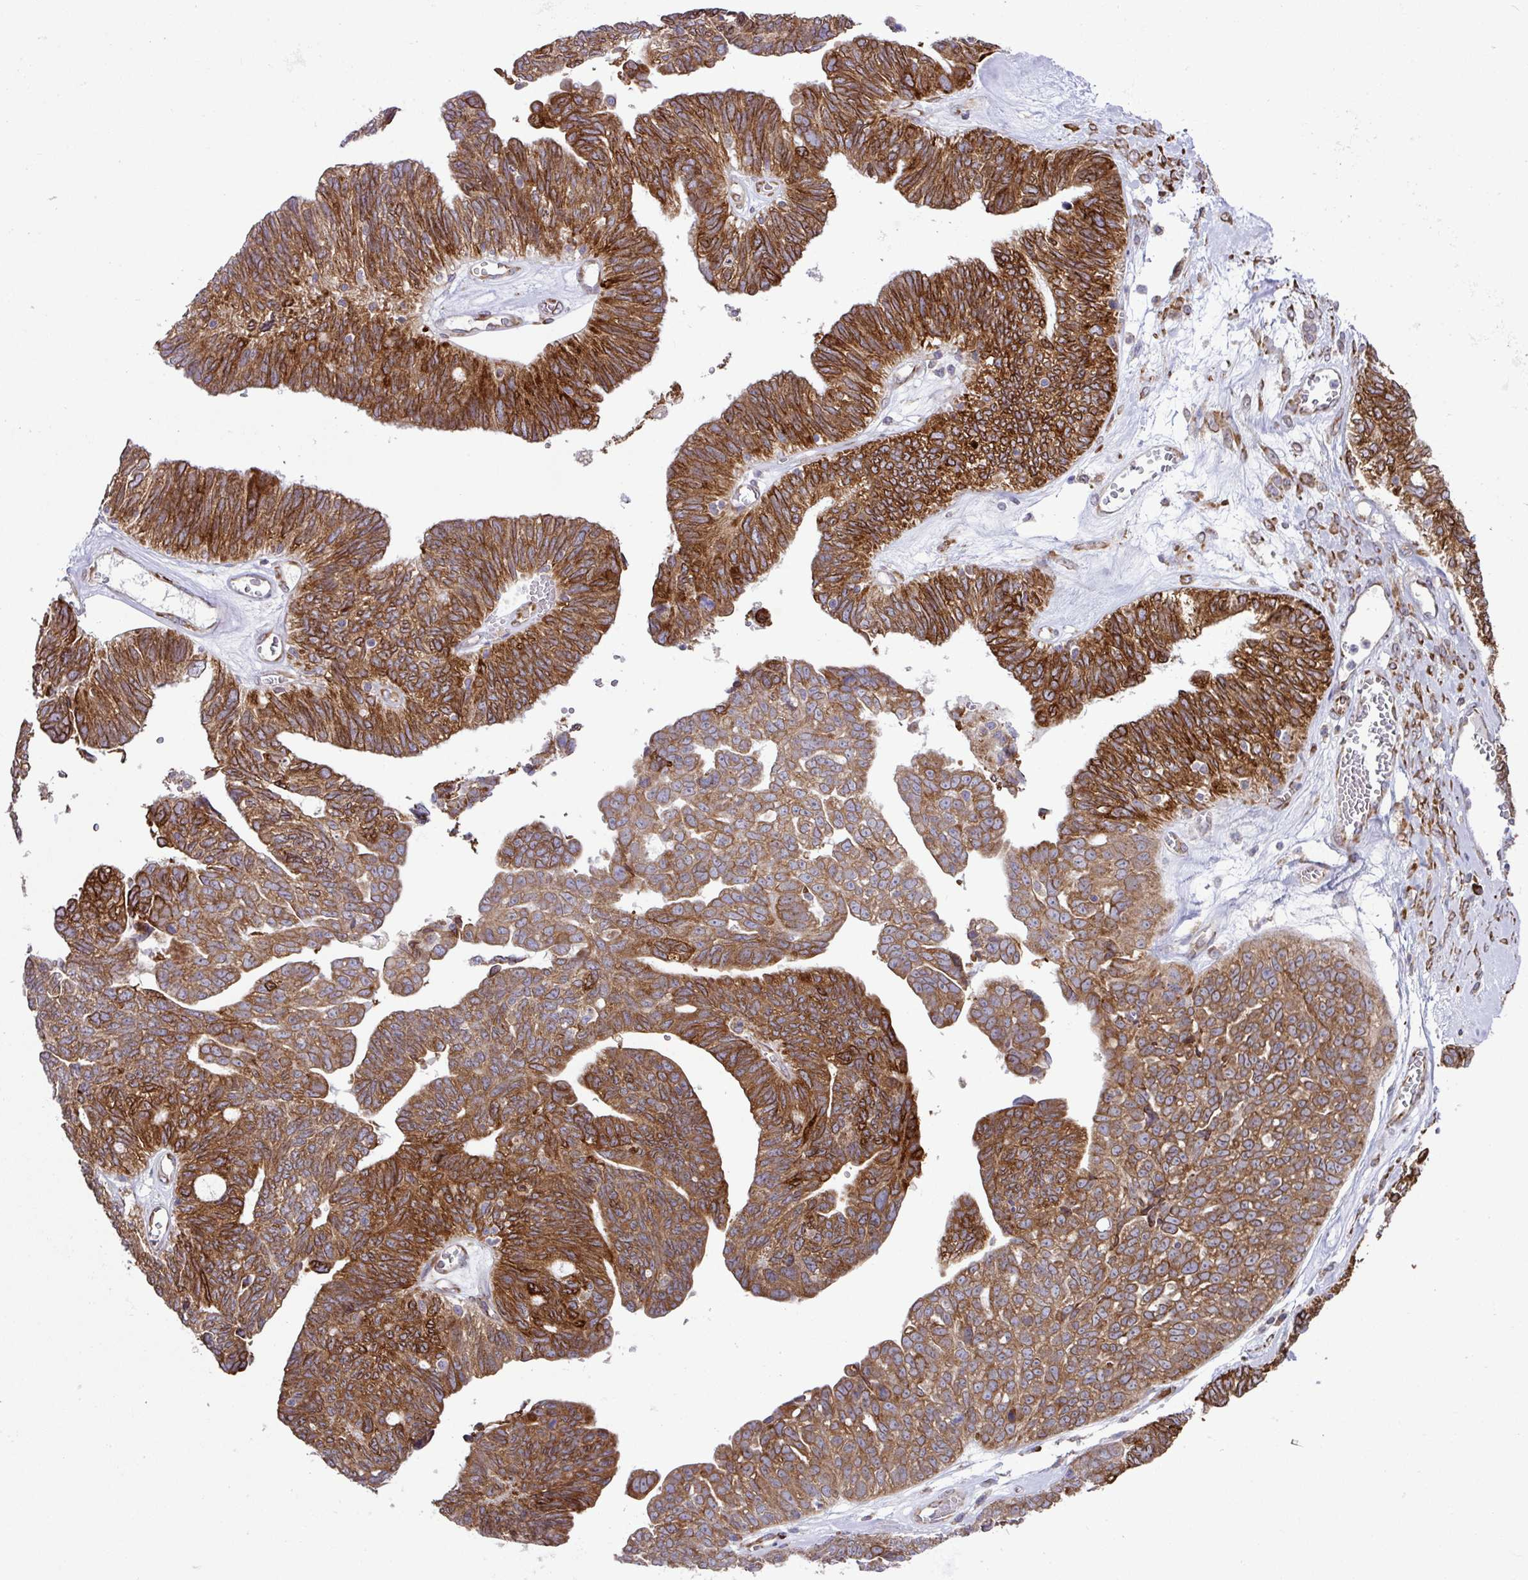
{"staining": {"intensity": "strong", "quantity": ">75%", "location": "cytoplasmic/membranous"}, "tissue": "ovarian cancer", "cell_type": "Tumor cells", "image_type": "cancer", "snomed": [{"axis": "morphology", "description": "Cystadenocarcinoma, serous, NOS"}, {"axis": "topography", "description": "Ovary"}], "caption": "Ovarian cancer stained for a protein (brown) reveals strong cytoplasmic/membranous positive expression in about >75% of tumor cells.", "gene": "SLC39A7", "patient": {"sex": "female", "age": 79}}